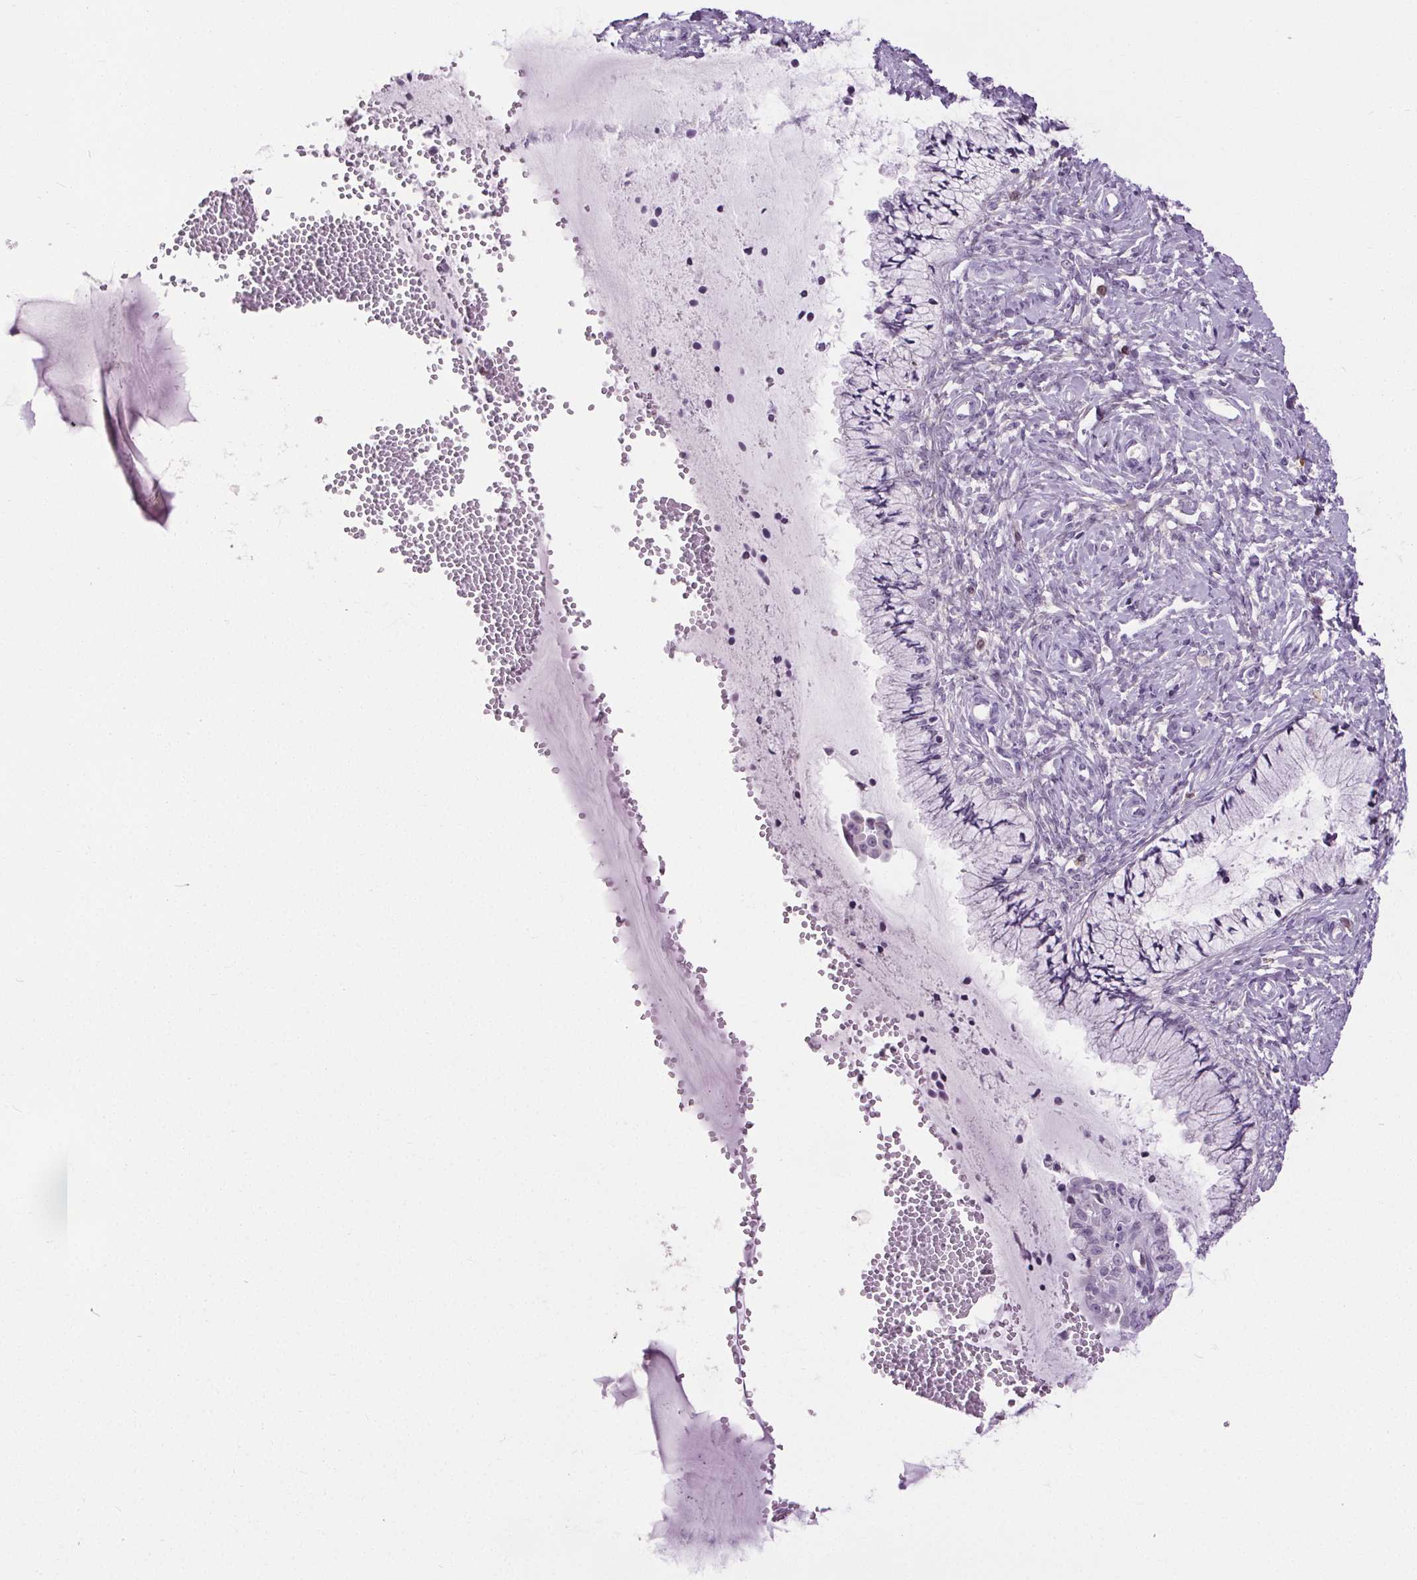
{"staining": {"intensity": "negative", "quantity": "none", "location": "none"}, "tissue": "cervix", "cell_type": "Glandular cells", "image_type": "normal", "snomed": [{"axis": "morphology", "description": "Normal tissue, NOS"}, {"axis": "topography", "description": "Cervix"}], "caption": "A high-resolution image shows immunohistochemistry staining of benign cervix, which demonstrates no significant positivity in glandular cells.", "gene": "TMEM240", "patient": {"sex": "female", "age": 37}}